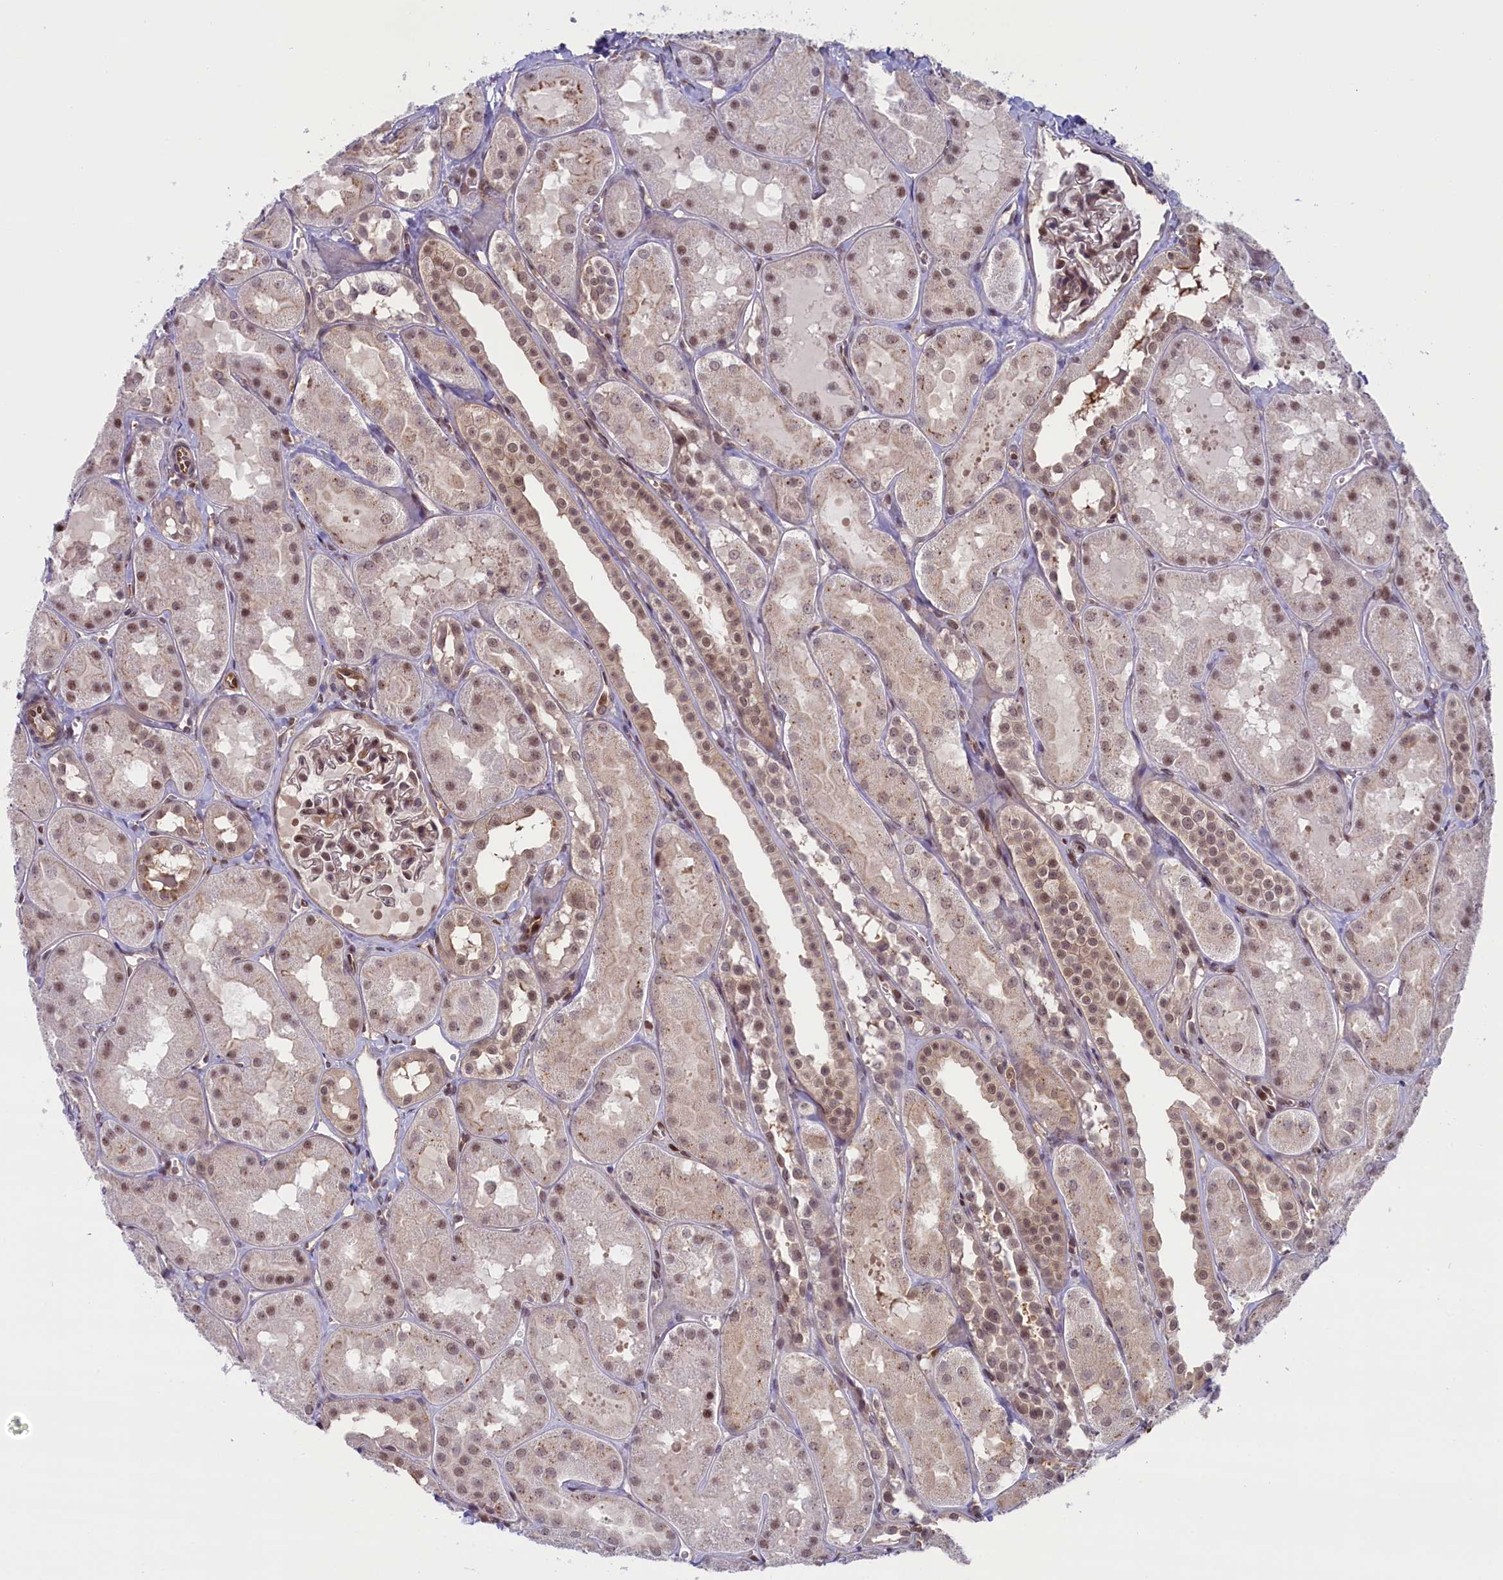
{"staining": {"intensity": "moderate", "quantity": ">75%", "location": "nuclear"}, "tissue": "kidney", "cell_type": "Cells in glomeruli", "image_type": "normal", "snomed": [{"axis": "morphology", "description": "Normal tissue, NOS"}, {"axis": "topography", "description": "Kidney"}, {"axis": "topography", "description": "Urinary bladder"}], "caption": "Immunohistochemistry (IHC) (DAB (3,3'-diaminobenzidine)) staining of benign human kidney reveals moderate nuclear protein expression in approximately >75% of cells in glomeruli.", "gene": "FCHO1", "patient": {"sex": "male", "age": 16}}